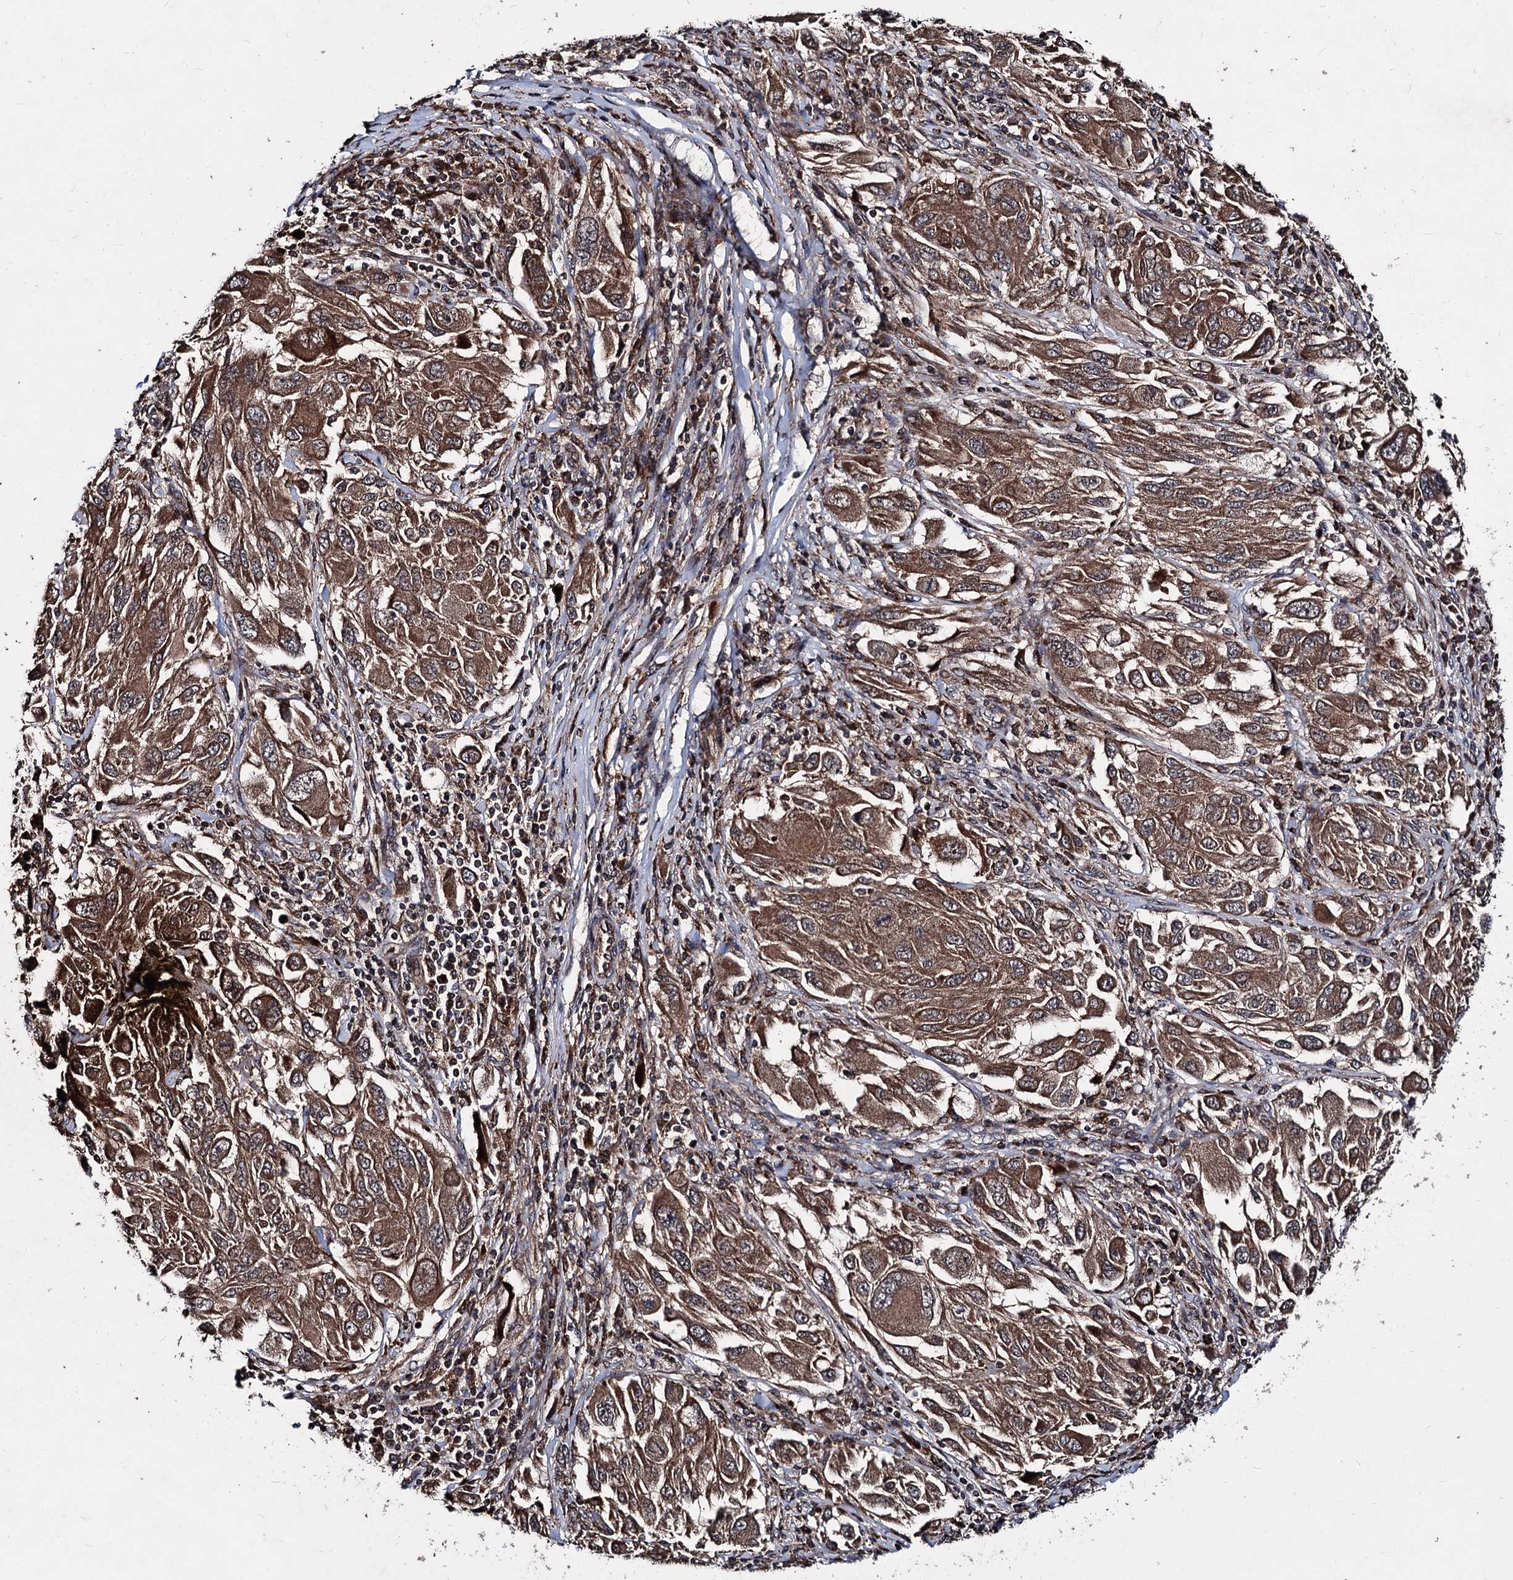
{"staining": {"intensity": "moderate", "quantity": ">75%", "location": "cytoplasmic/membranous"}, "tissue": "melanoma", "cell_type": "Tumor cells", "image_type": "cancer", "snomed": [{"axis": "morphology", "description": "Malignant melanoma, NOS"}, {"axis": "topography", "description": "Skin"}], "caption": "IHC image of neoplastic tissue: malignant melanoma stained using immunohistochemistry displays medium levels of moderate protein expression localized specifically in the cytoplasmic/membranous of tumor cells, appearing as a cytoplasmic/membranous brown color.", "gene": "BCL2L2", "patient": {"sex": "female", "age": 91}}